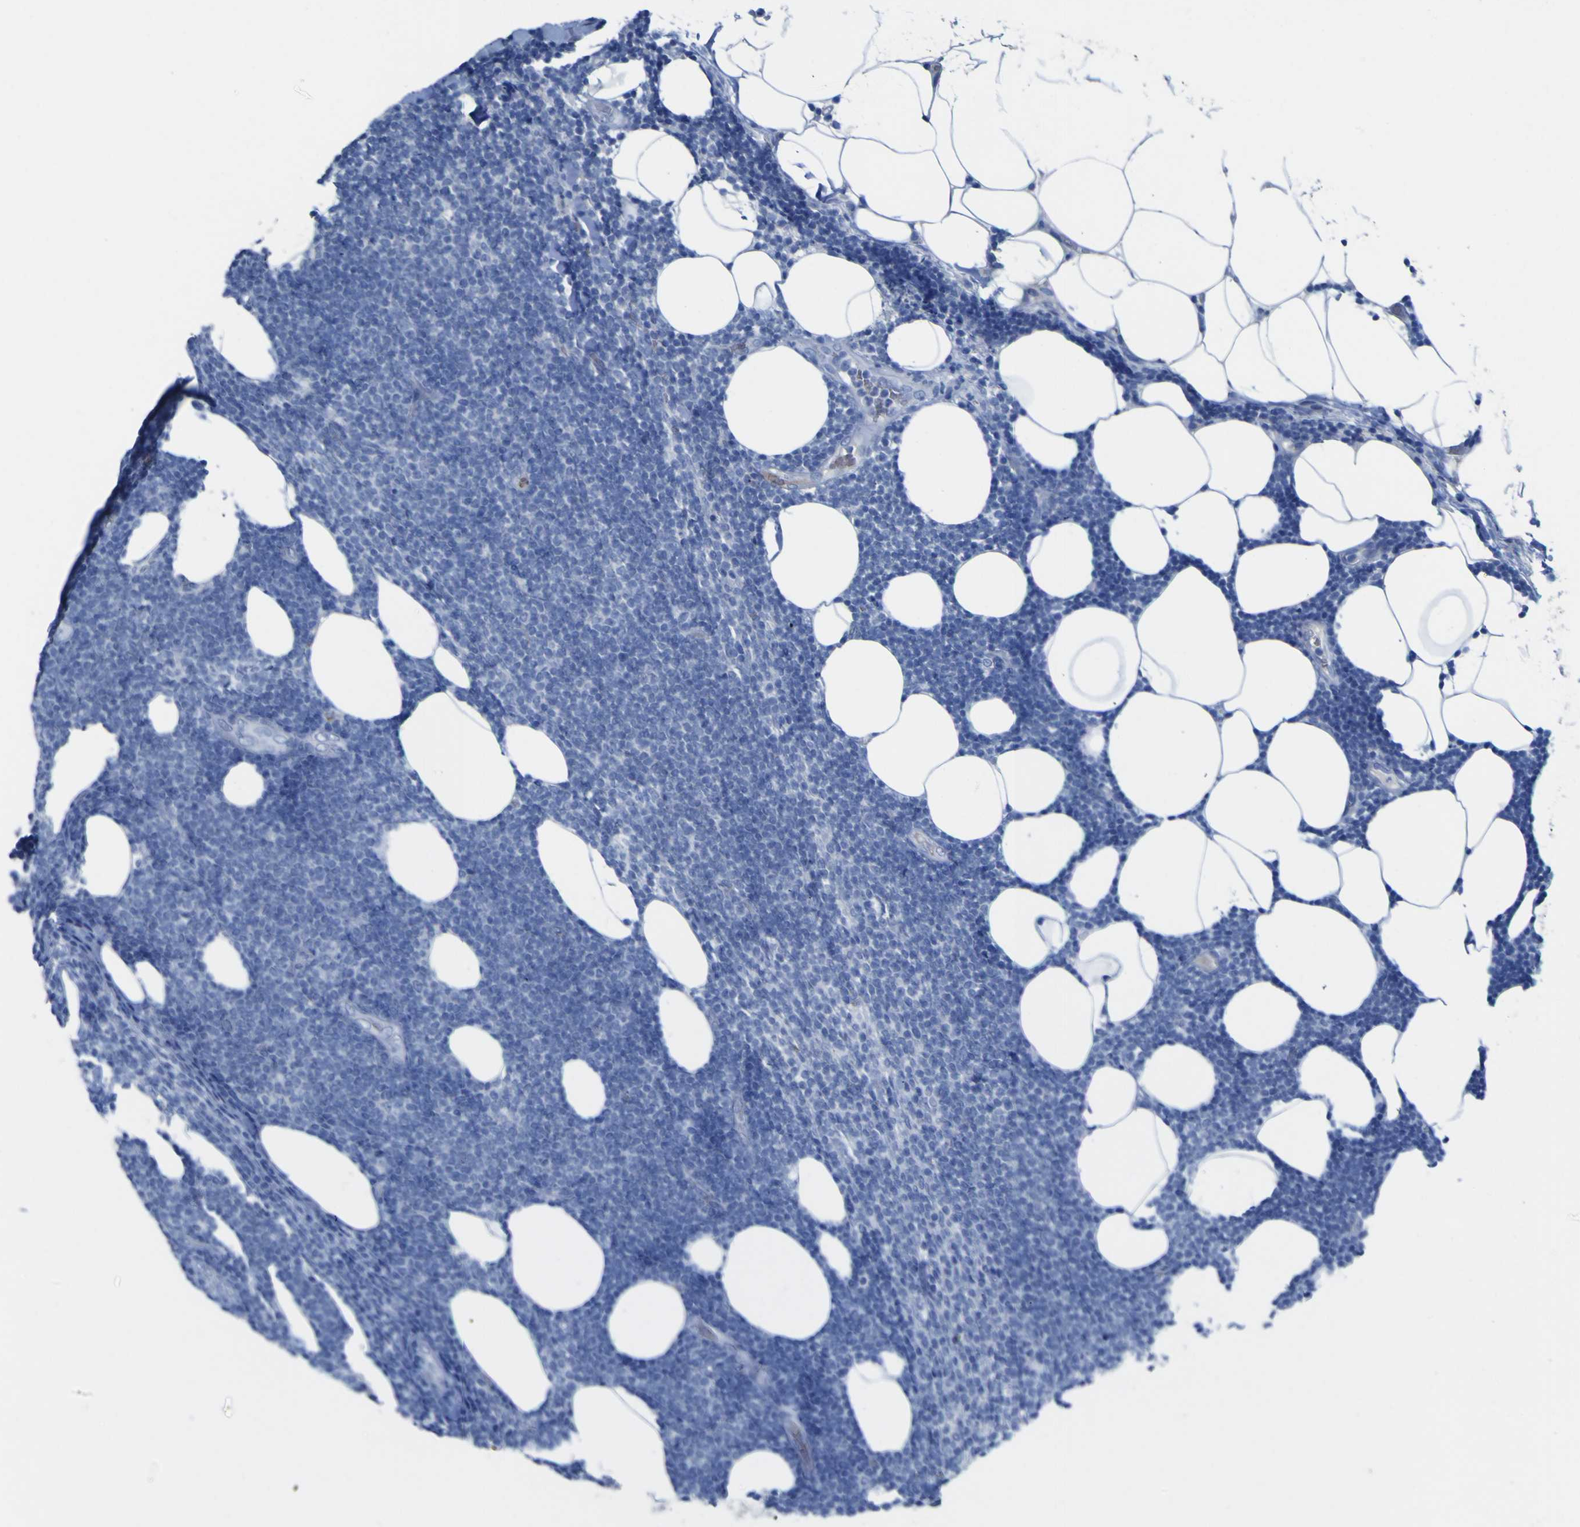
{"staining": {"intensity": "negative", "quantity": "none", "location": "none"}, "tissue": "lymphoma", "cell_type": "Tumor cells", "image_type": "cancer", "snomed": [{"axis": "morphology", "description": "Malignant lymphoma, non-Hodgkin's type, Low grade"}, {"axis": "topography", "description": "Lymph node"}], "caption": "A high-resolution image shows immunohistochemistry (IHC) staining of malignant lymphoma, non-Hodgkin's type (low-grade), which demonstrates no significant expression in tumor cells.", "gene": "GCM1", "patient": {"sex": "male", "age": 66}}